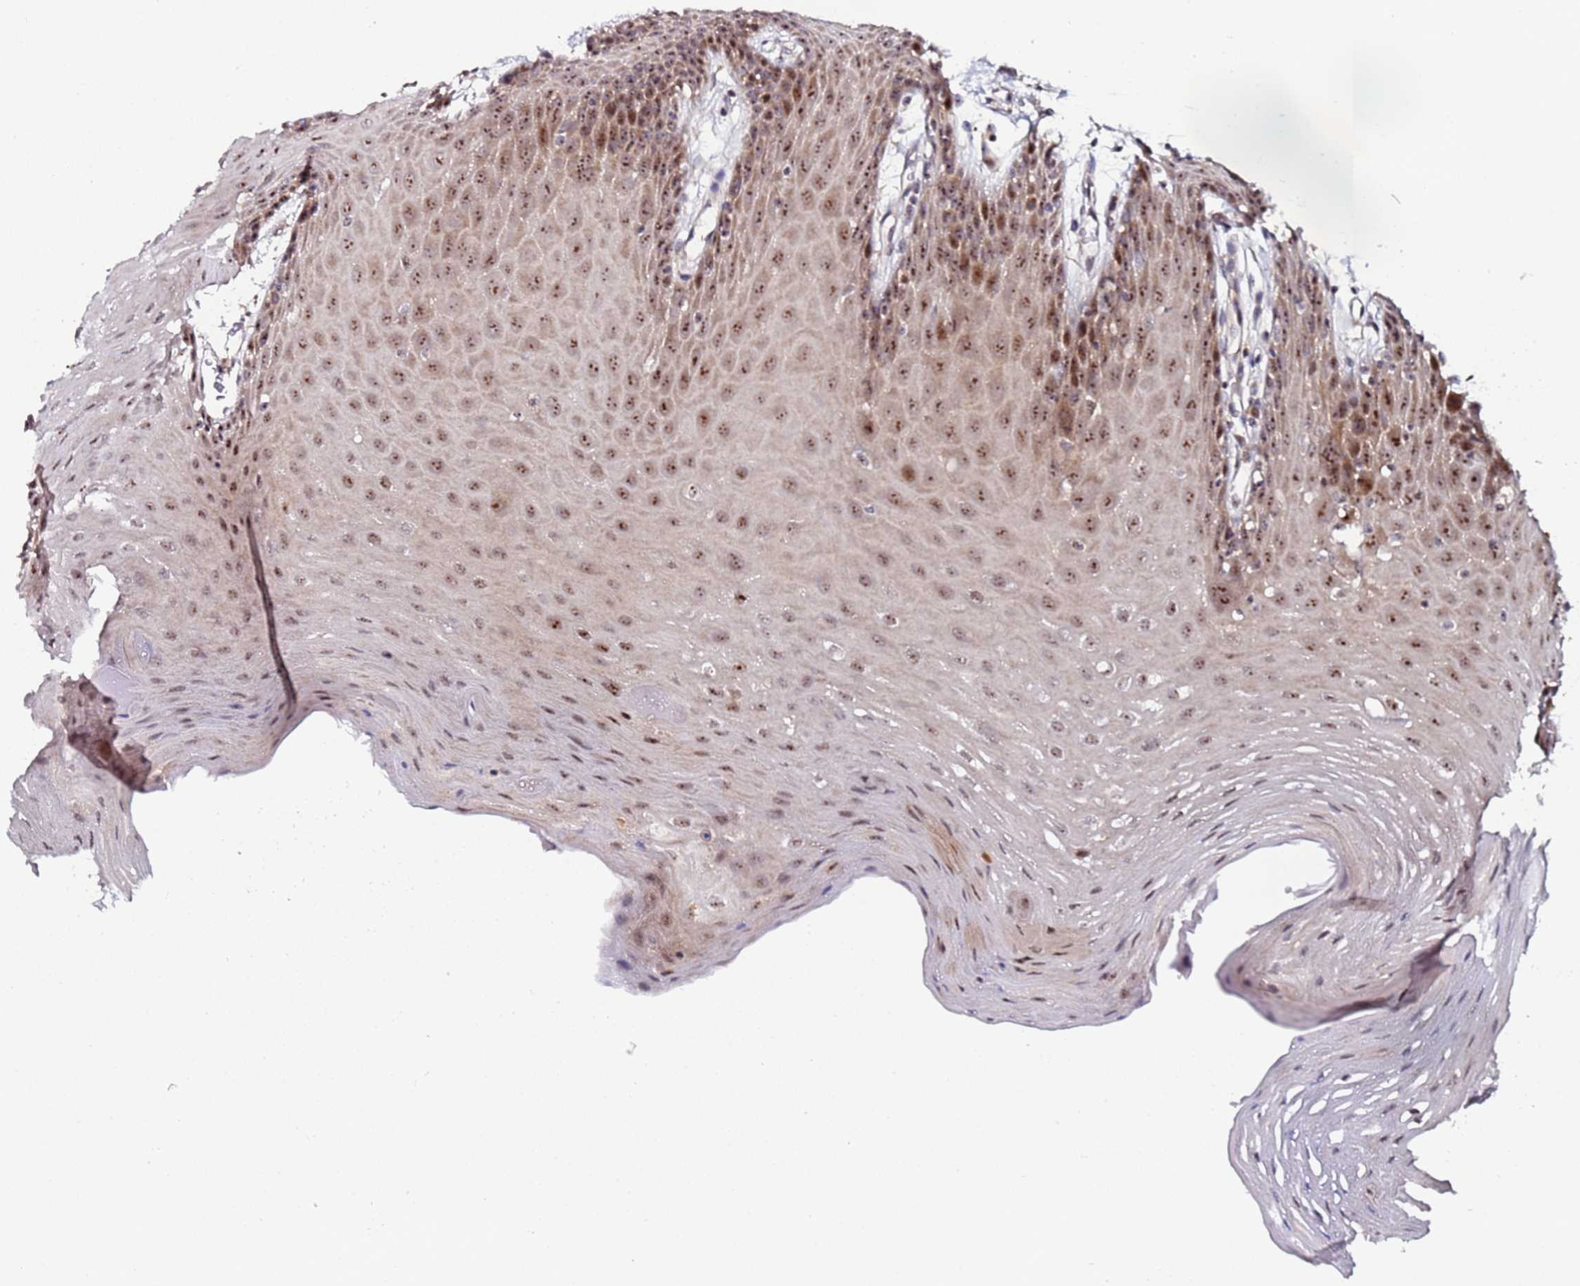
{"staining": {"intensity": "moderate", "quantity": ">75%", "location": "nuclear"}, "tissue": "oral mucosa", "cell_type": "Squamous epithelial cells", "image_type": "normal", "snomed": [{"axis": "morphology", "description": "Normal tissue, NOS"}, {"axis": "topography", "description": "Skeletal muscle"}, {"axis": "topography", "description": "Oral tissue"}, {"axis": "topography", "description": "Salivary gland"}, {"axis": "topography", "description": "Peripheral nerve tissue"}], "caption": "Immunohistochemistry of benign oral mucosa reveals medium levels of moderate nuclear staining in approximately >75% of squamous epithelial cells.", "gene": "KRI1", "patient": {"sex": "male", "age": 54}}